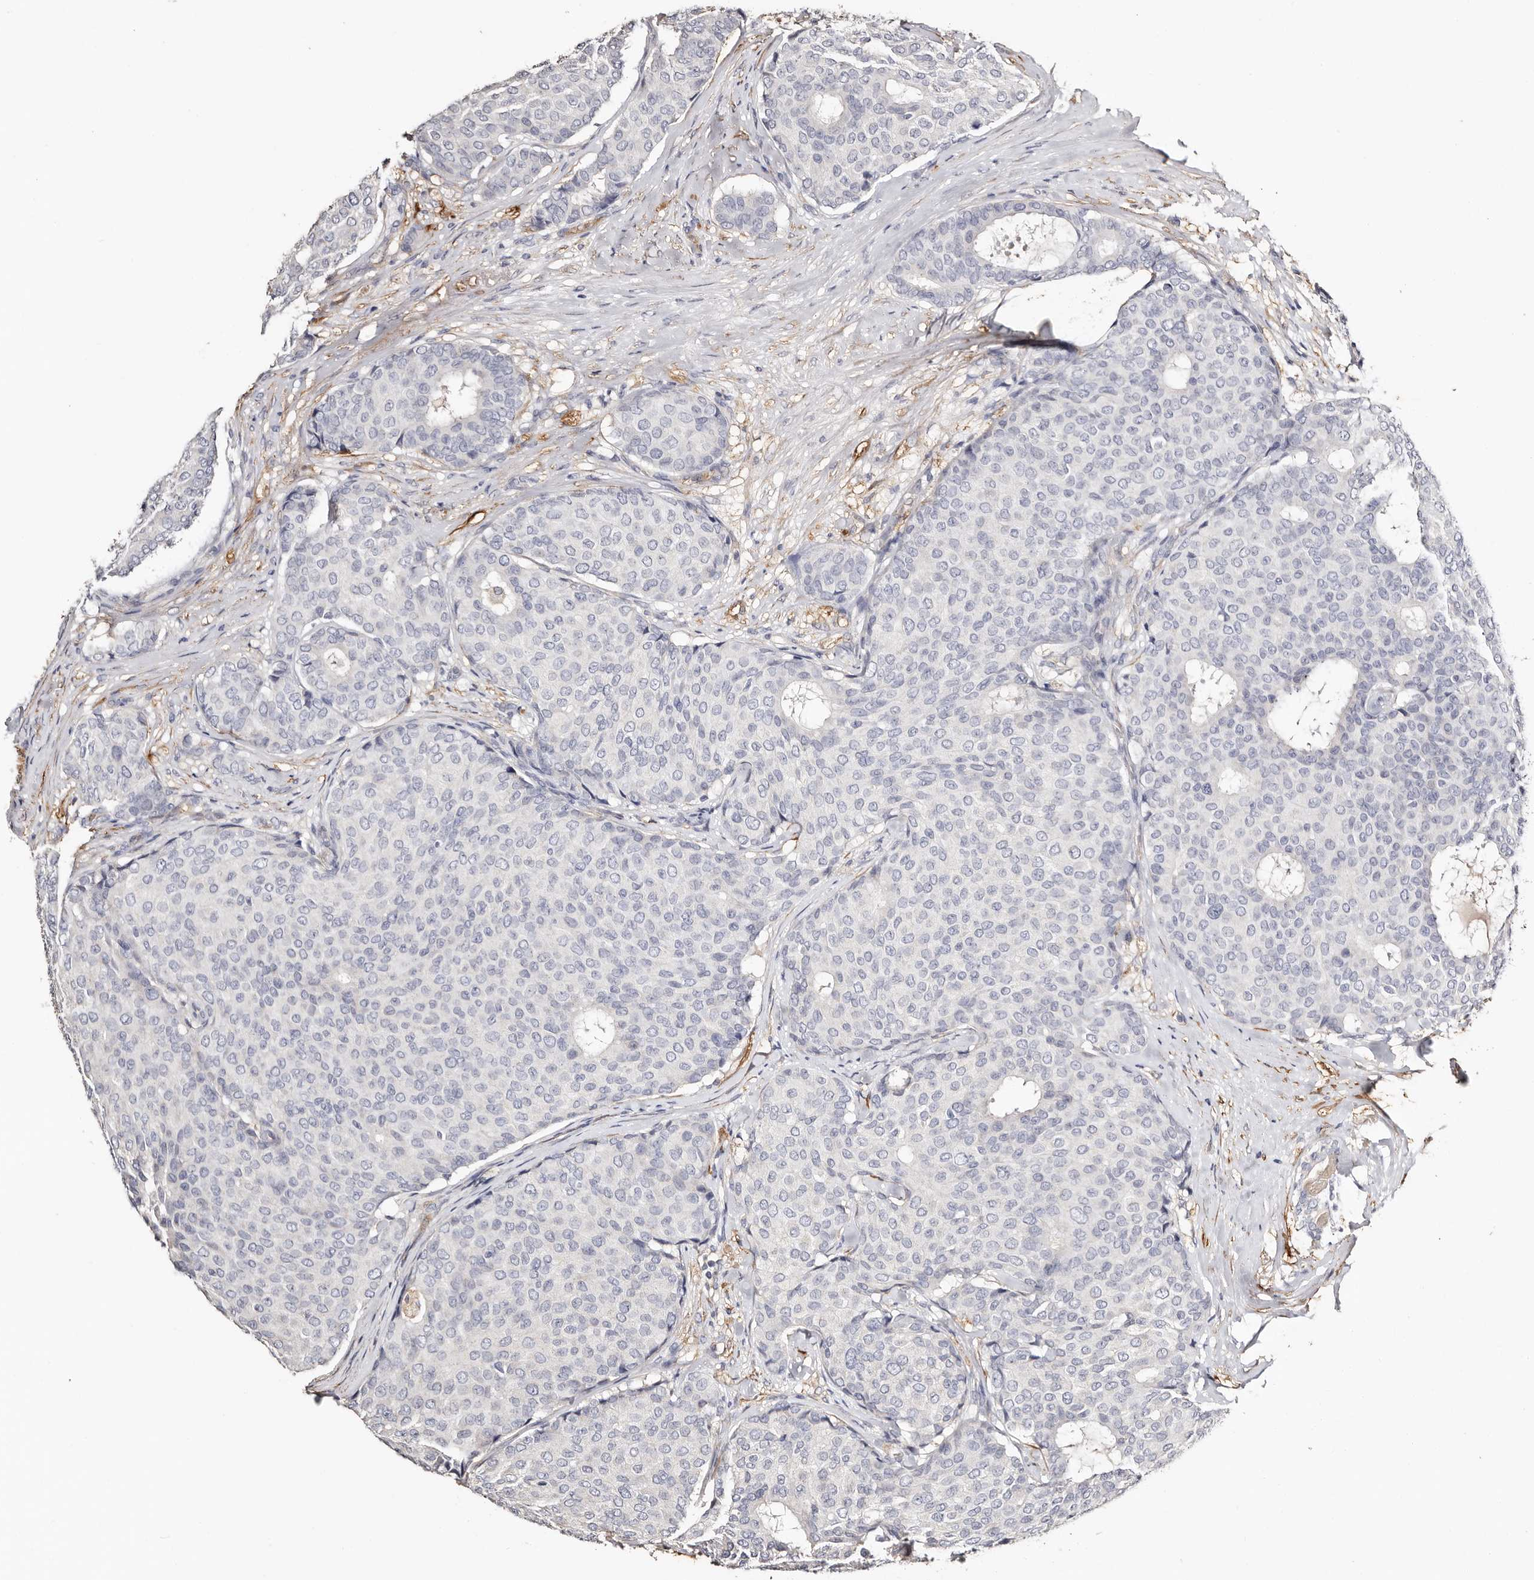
{"staining": {"intensity": "negative", "quantity": "none", "location": "none"}, "tissue": "breast cancer", "cell_type": "Tumor cells", "image_type": "cancer", "snomed": [{"axis": "morphology", "description": "Duct carcinoma"}, {"axis": "topography", "description": "Breast"}], "caption": "Immunohistochemistry (IHC) photomicrograph of neoplastic tissue: breast intraductal carcinoma stained with DAB exhibits no significant protein expression in tumor cells.", "gene": "TGM2", "patient": {"sex": "female", "age": 75}}